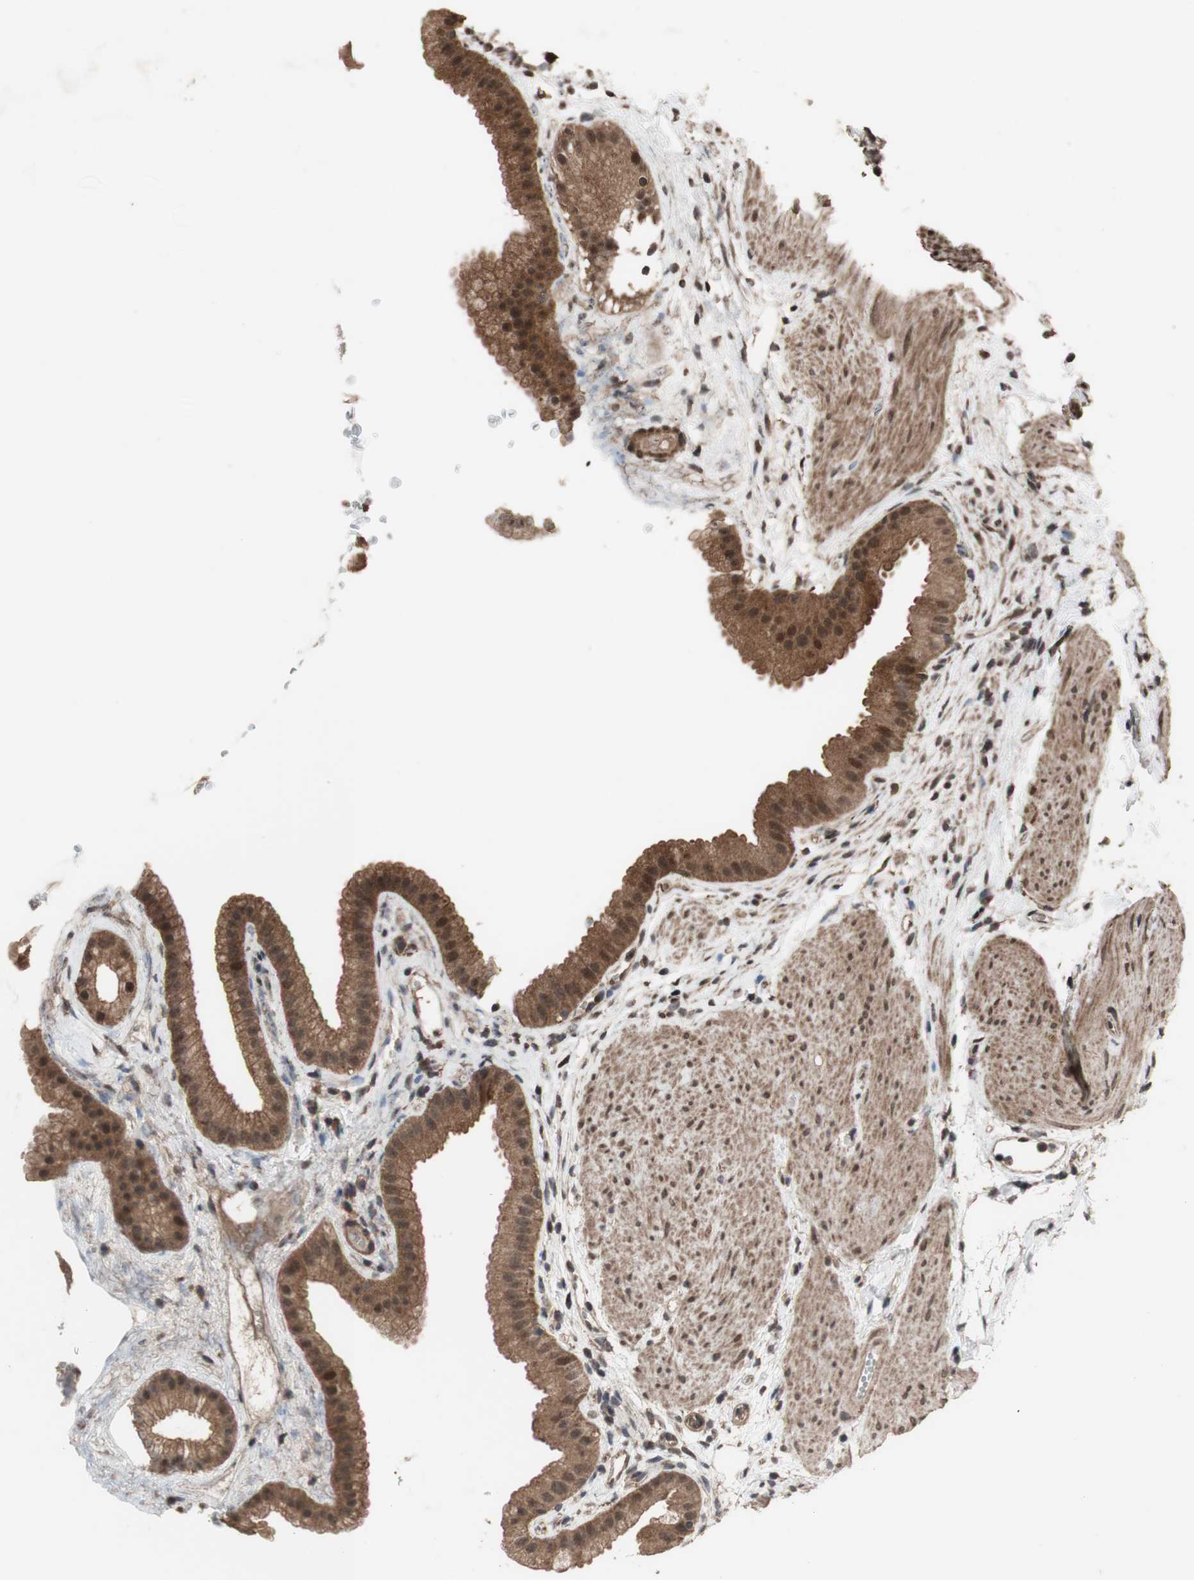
{"staining": {"intensity": "moderate", "quantity": ">75%", "location": "cytoplasmic/membranous,nuclear"}, "tissue": "gallbladder", "cell_type": "Glandular cells", "image_type": "normal", "snomed": [{"axis": "morphology", "description": "Normal tissue, NOS"}, {"axis": "topography", "description": "Gallbladder"}], "caption": "Immunohistochemical staining of unremarkable gallbladder reveals medium levels of moderate cytoplasmic/membranous,nuclear expression in about >75% of glandular cells. The staining was performed using DAB (3,3'-diaminobenzidine) to visualize the protein expression in brown, while the nuclei were stained in blue with hematoxylin (Magnification: 20x).", "gene": "KANSL1", "patient": {"sex": "female", "age": 64}}